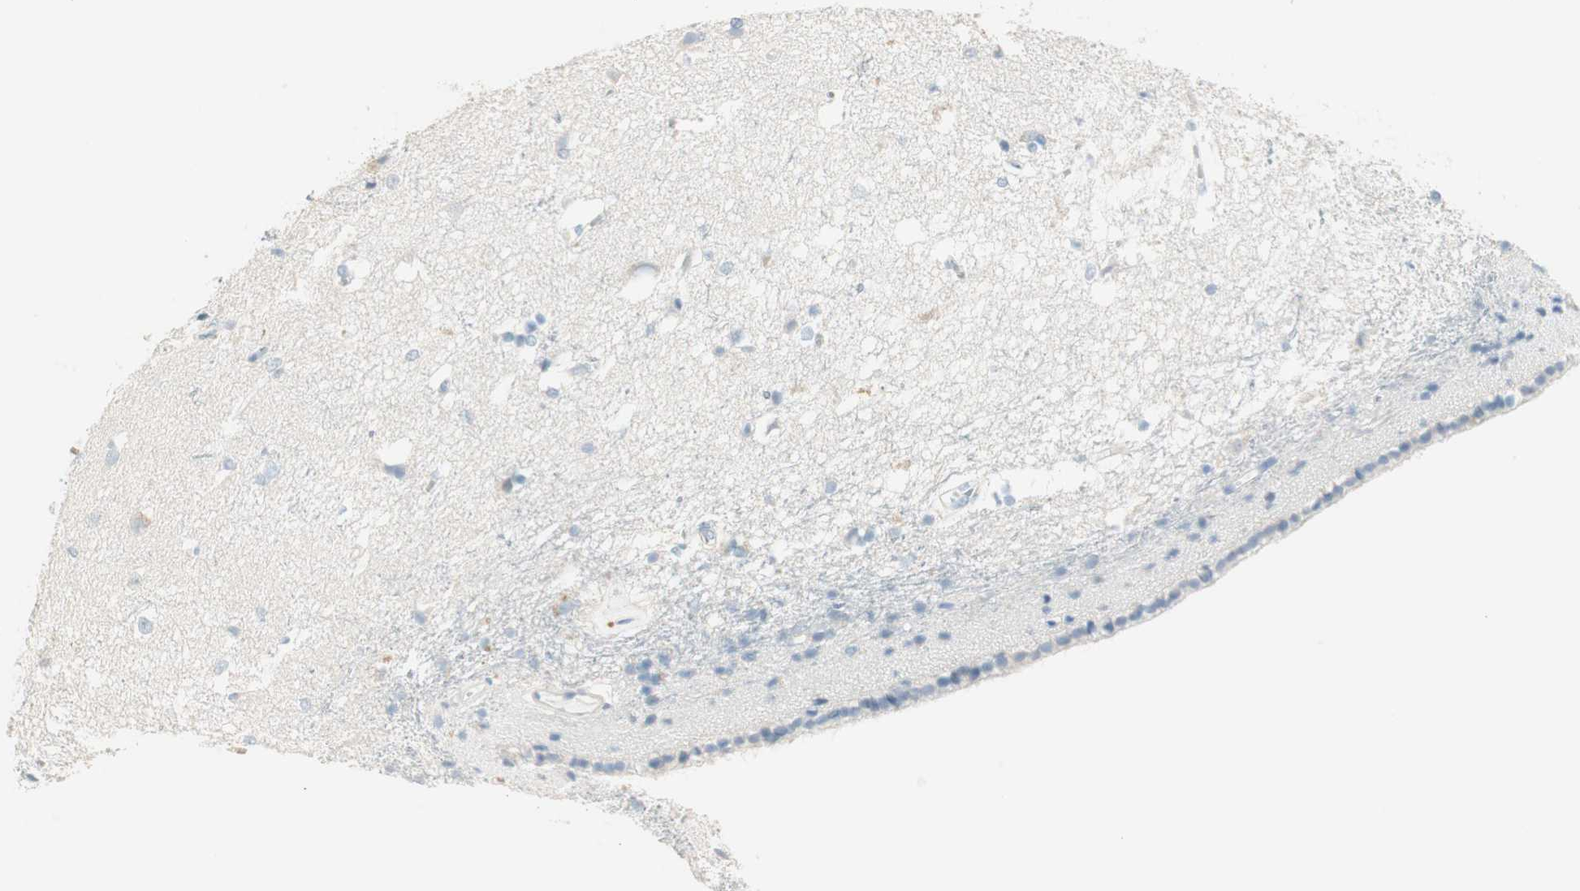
{"staining": {"intensity": "negative", "quantity": "none", "location": "none"}, "tissue": "caudate", "cell_type": "Glial cells", "image_type": "normal", "snomed": [{"axis": "morphology", "description": "Normal tissue, NOS"}, {"axis": "topography", "description": "Lateral ventricle wall"}], "caption": "A micrograph of caudate stained for a protein reveals no brown staining in glial cells. (Brightfield microscopy of DAB immunohistochemistry at high magnification).", "gene": "HPGD", "patient": {"sex": "female", "age": 19}}